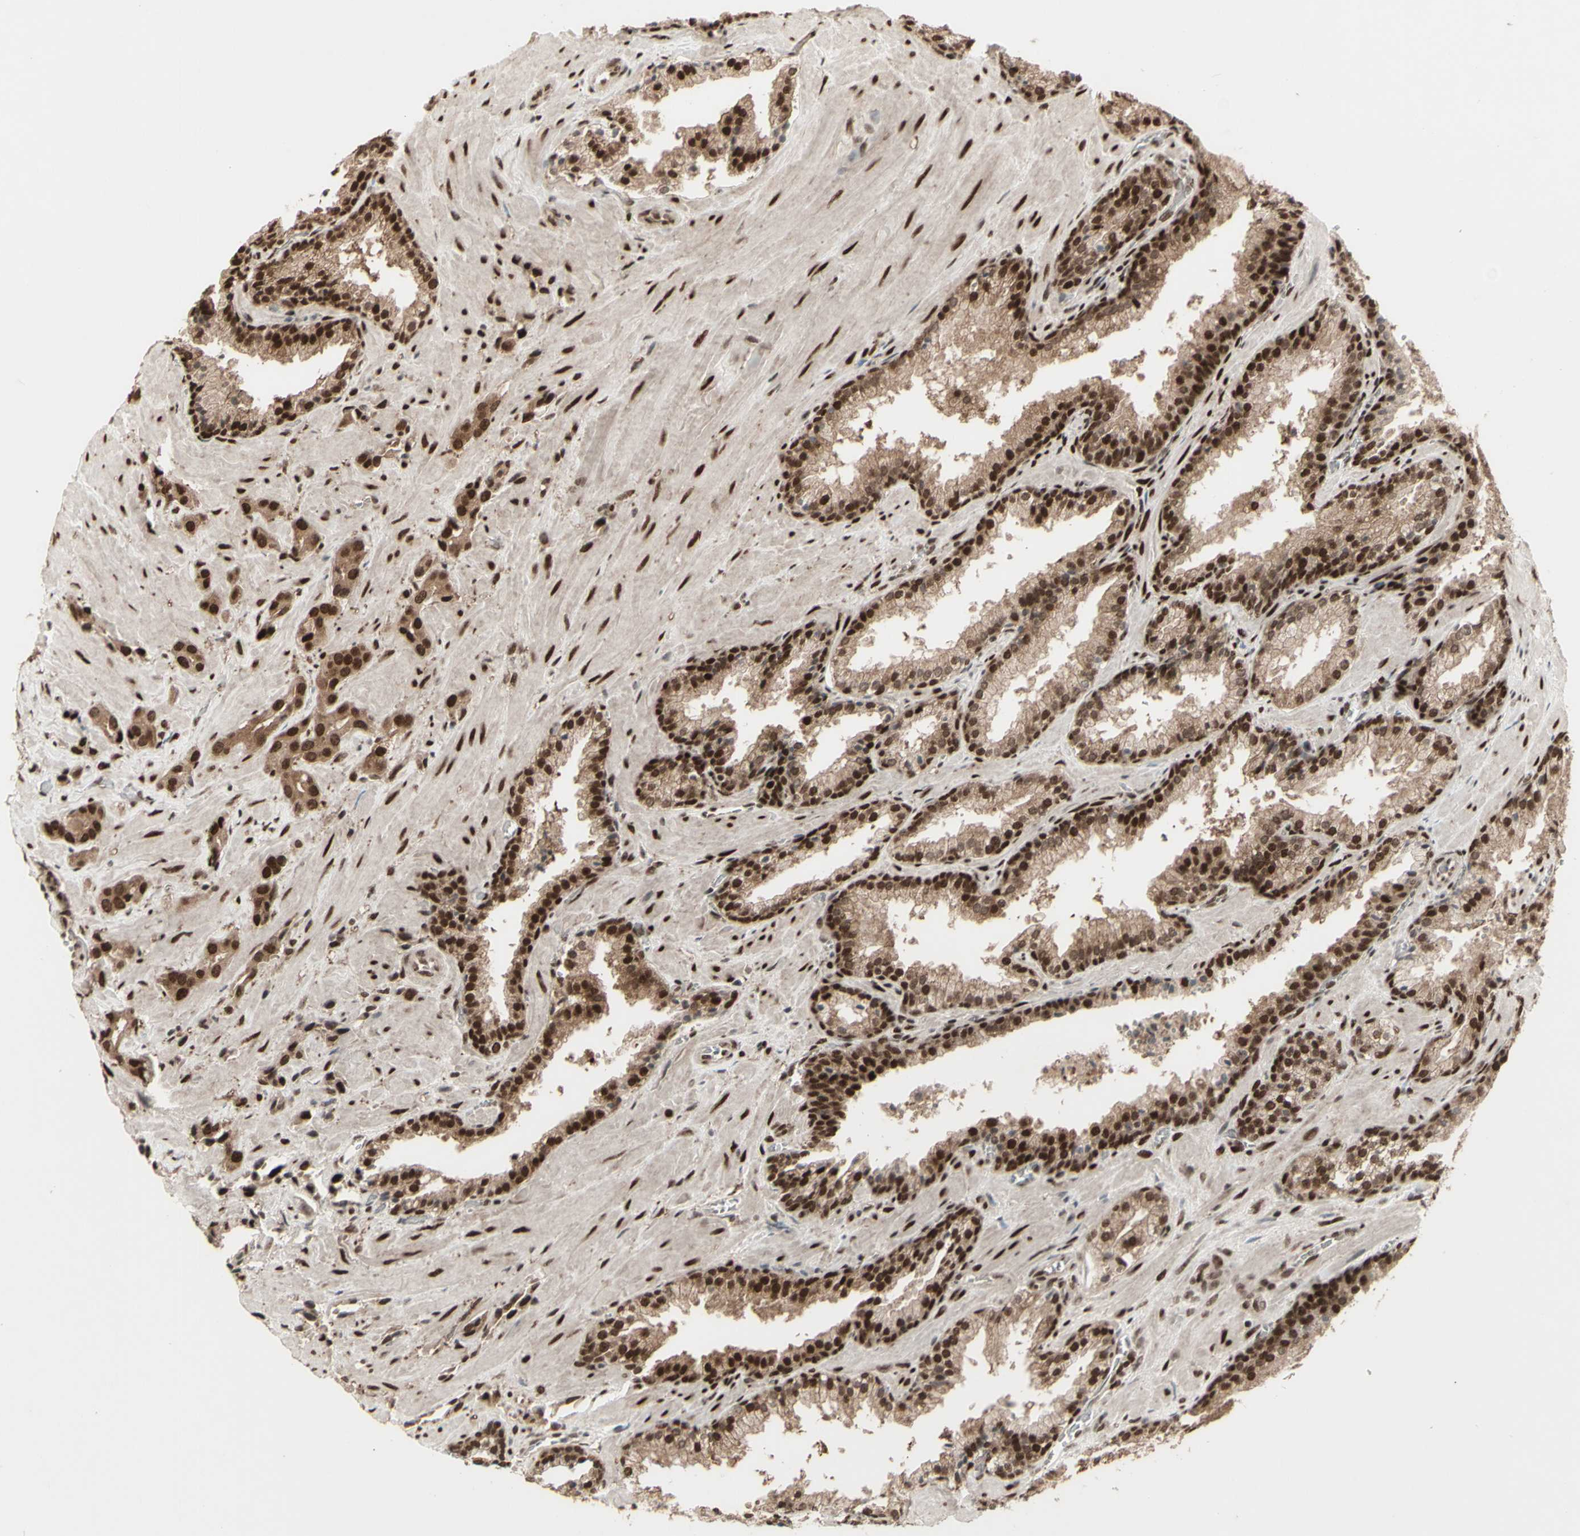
{"staining": {"intensity": "strong", "quantity": ">75%", "location": "none"}, "tissue": "prostate cancer", "cell_type": "Tumor cells", "image_type": "cancer", "snomed": [{"axis": "morphology", "description": "Adenocarcinoma, High grade"}, {"axis": "topography", "description": "Prostate"}], "caption": "DAB (3,3'-diaminobenzidine) immunohistochemical staining of prostate high-grade adenocarcinoma displays strong None protein expression in approximately >75% of tumor cells.", "gene": "CBX1", "patient": {"sex": "male", "age": 64}}